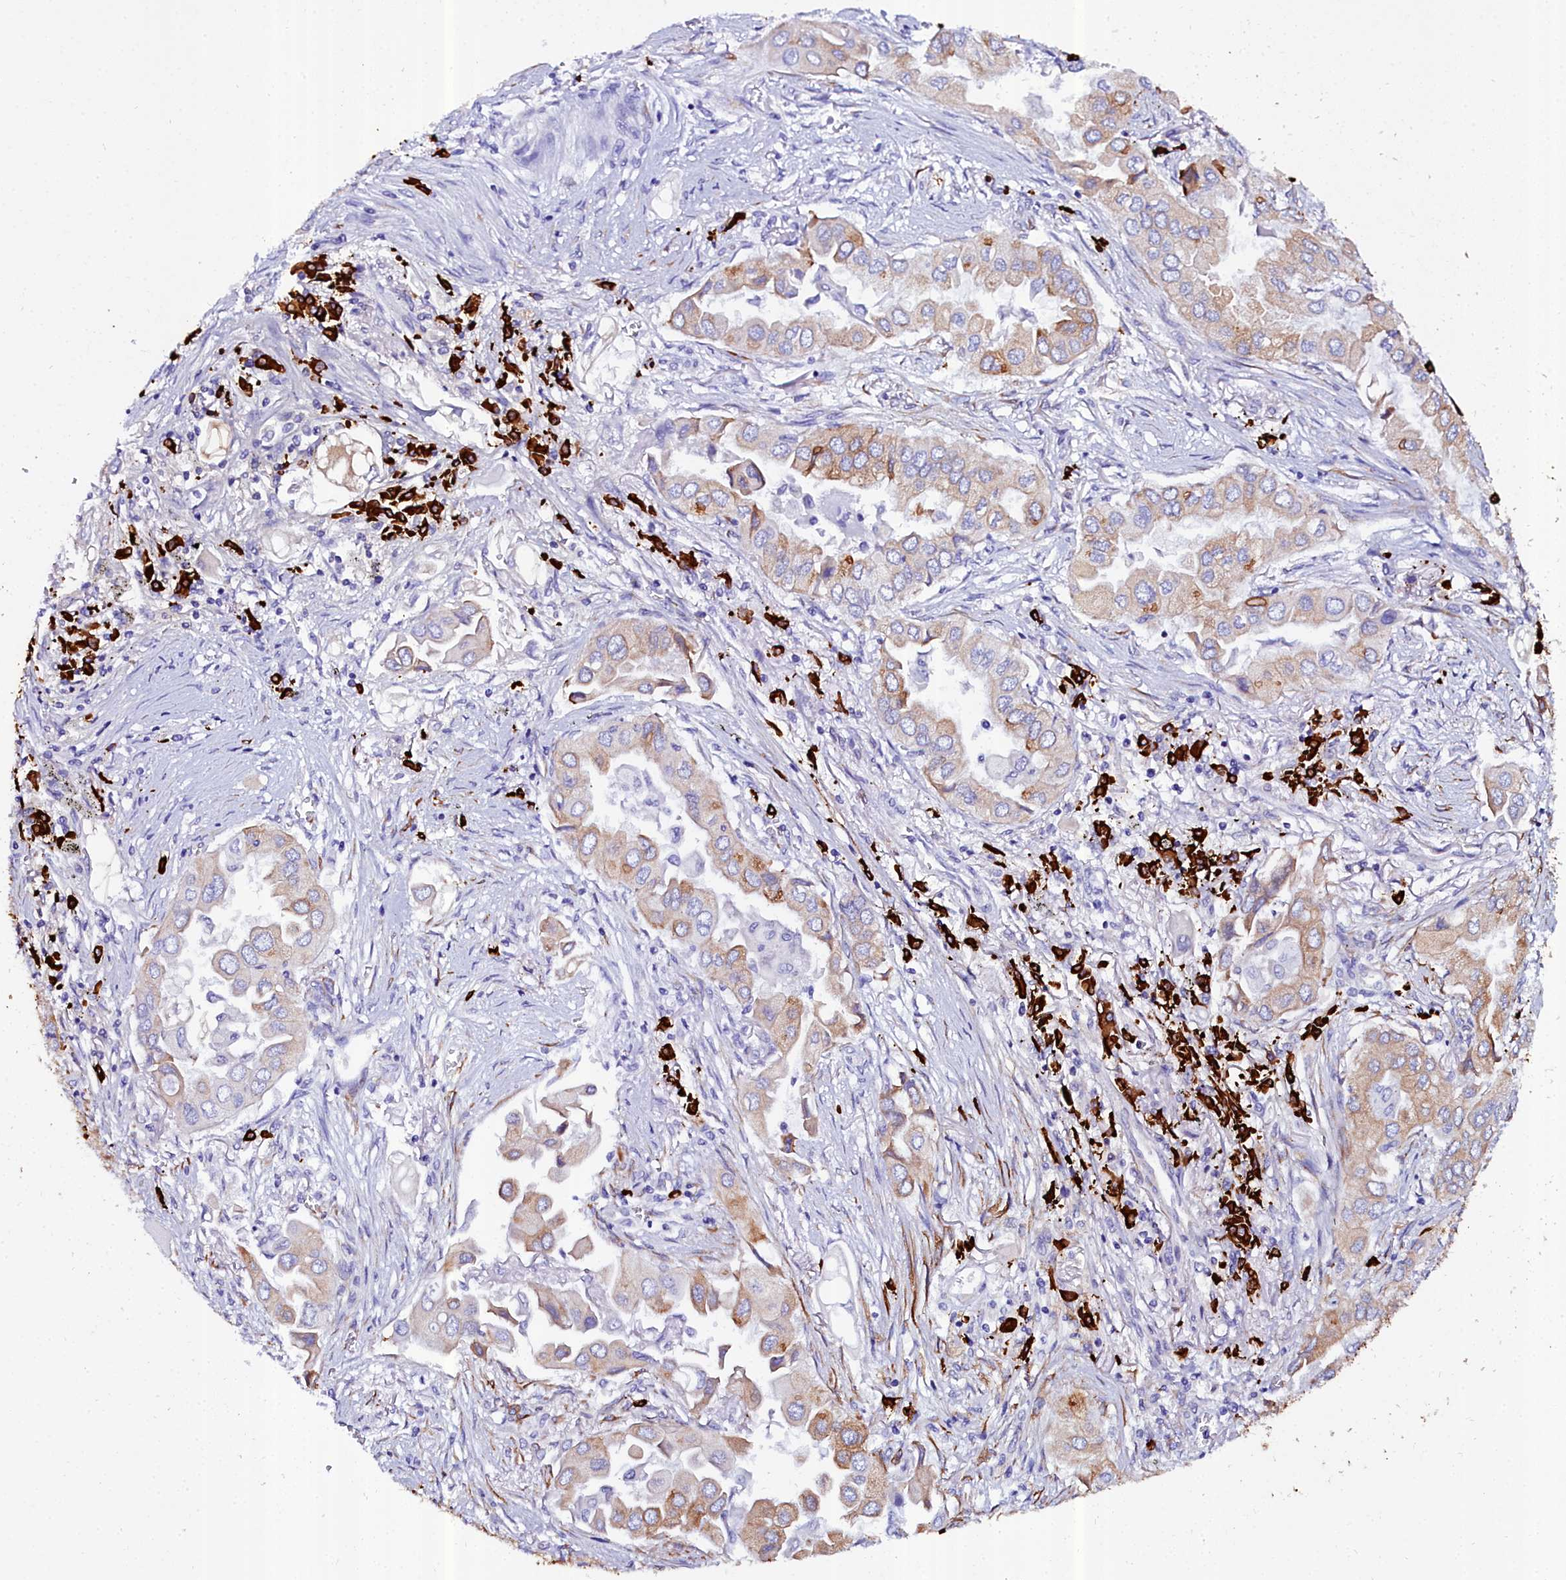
{"staining": {"intensity": "moderate", "quantity": "25%-75%", "location": "cytoplasmic/membranous"}, "tissue": "lung cancer", "cell_type": "Tumor cells", "image_type": "cancer", "snomed": [{"axis": "morphology", "description": "Adenocarcinoma, NOS"}, {"axis": "topography", "description": "Lung"}], "caption": "Lung cancer (adenocarcinoma) stained with immunohistochemistry shows moderate cytoplasmic/membranous positivity in about 25%-75% of tumor cells. (DAB (3,3'-diaminobenzidine) = brown stain, brightfield microscopy at high magnification).", "gene": "TXNDC5", "patient": {"sex": "female", "age": 76}}